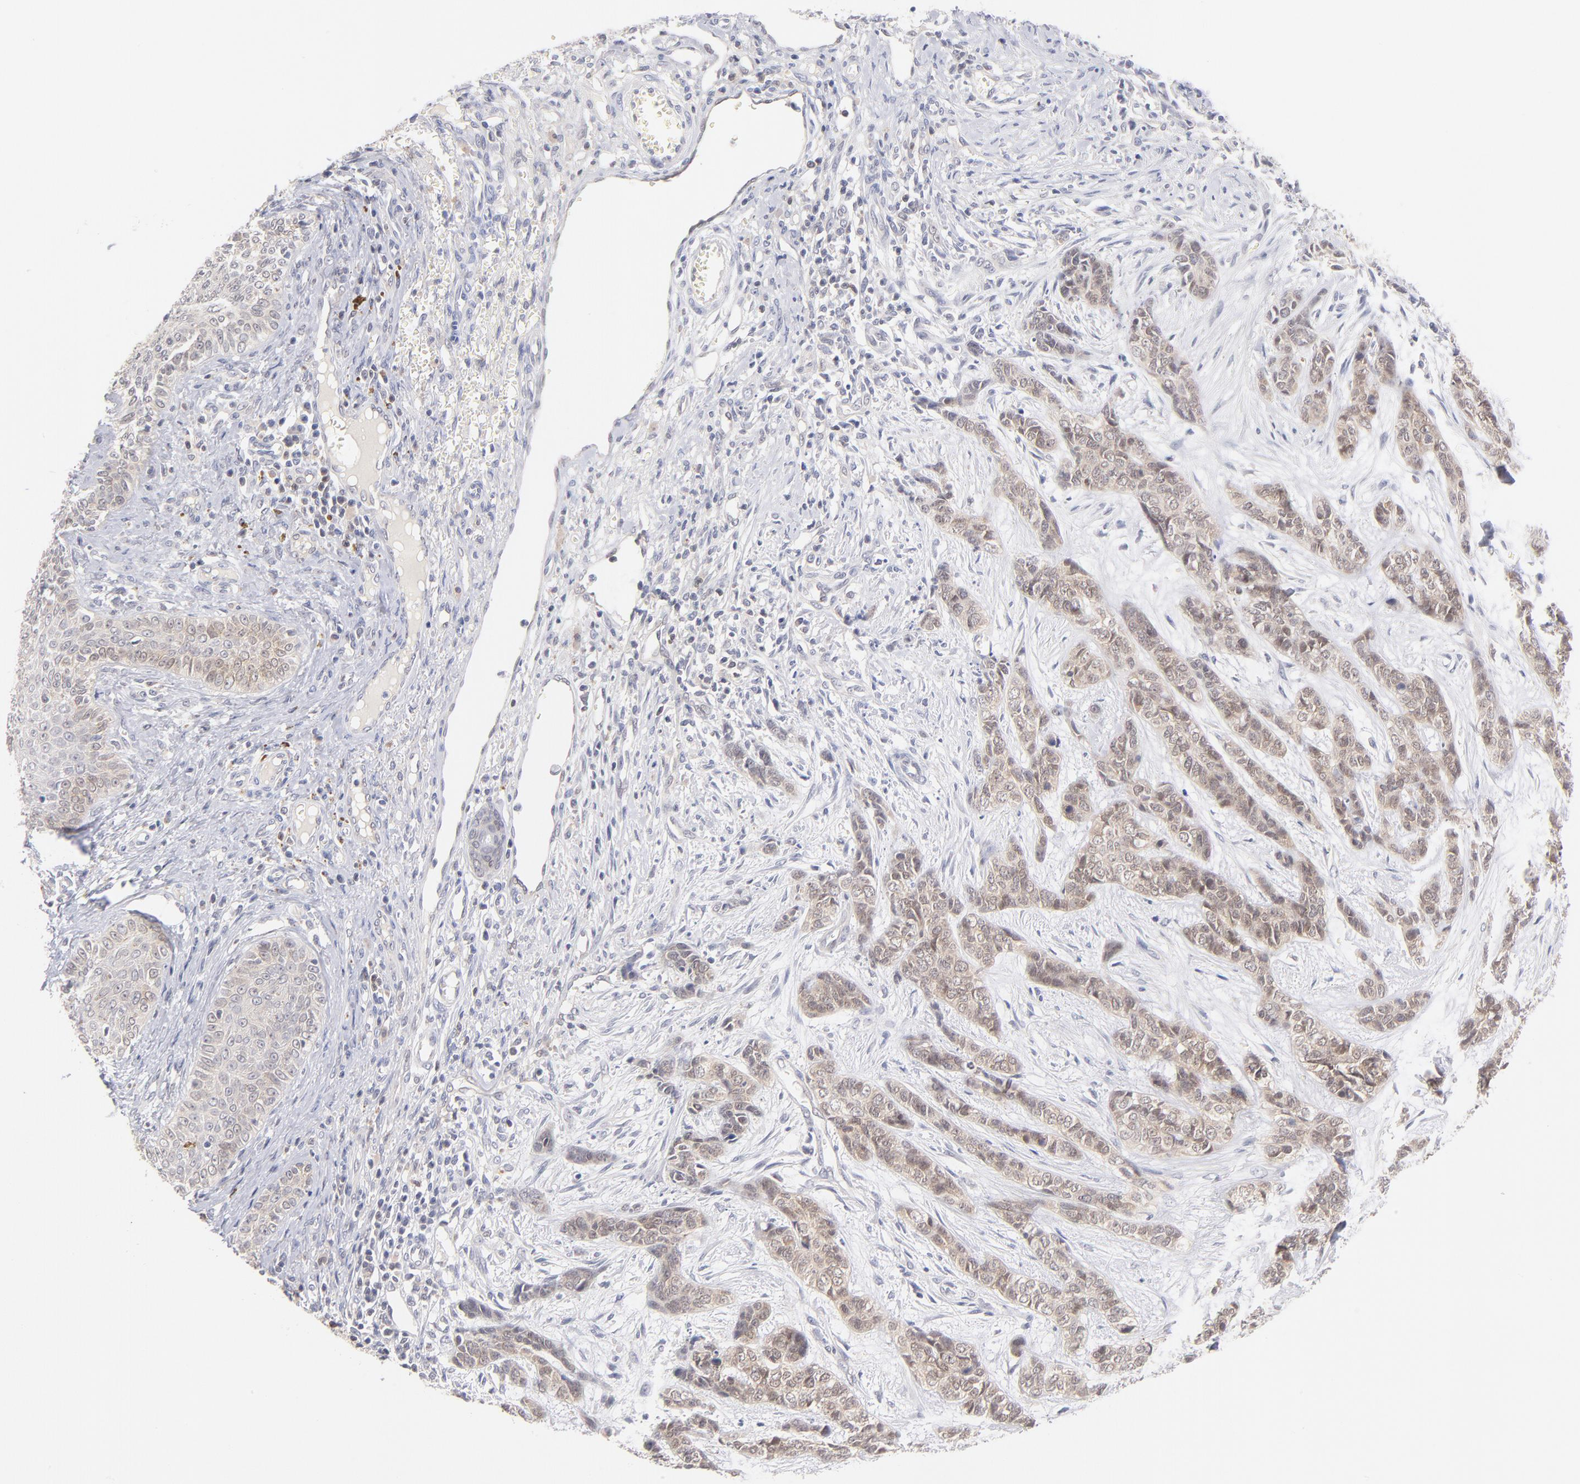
{"staining": {"intensity": "weak", "quantity": ">75%", "location": "cytoplasmic/membranous"}, "tissue": "skin cancer", "cell_type": "Tumor cells", "image_type": "cancer", "snomed": [{"axis": "morphology", "description": "Basal cell carcinoma"}, {"axis": "topography", "description": "Skin"}], "caption": "Immunohistochemical staining of basal cell carcinoma (skin) reveals weak cytoplasmic/membranous protein staining in approximately >75% of tumor cells.", "gene": "CASP6", "patient": {"sex": "female", "age": 64}}